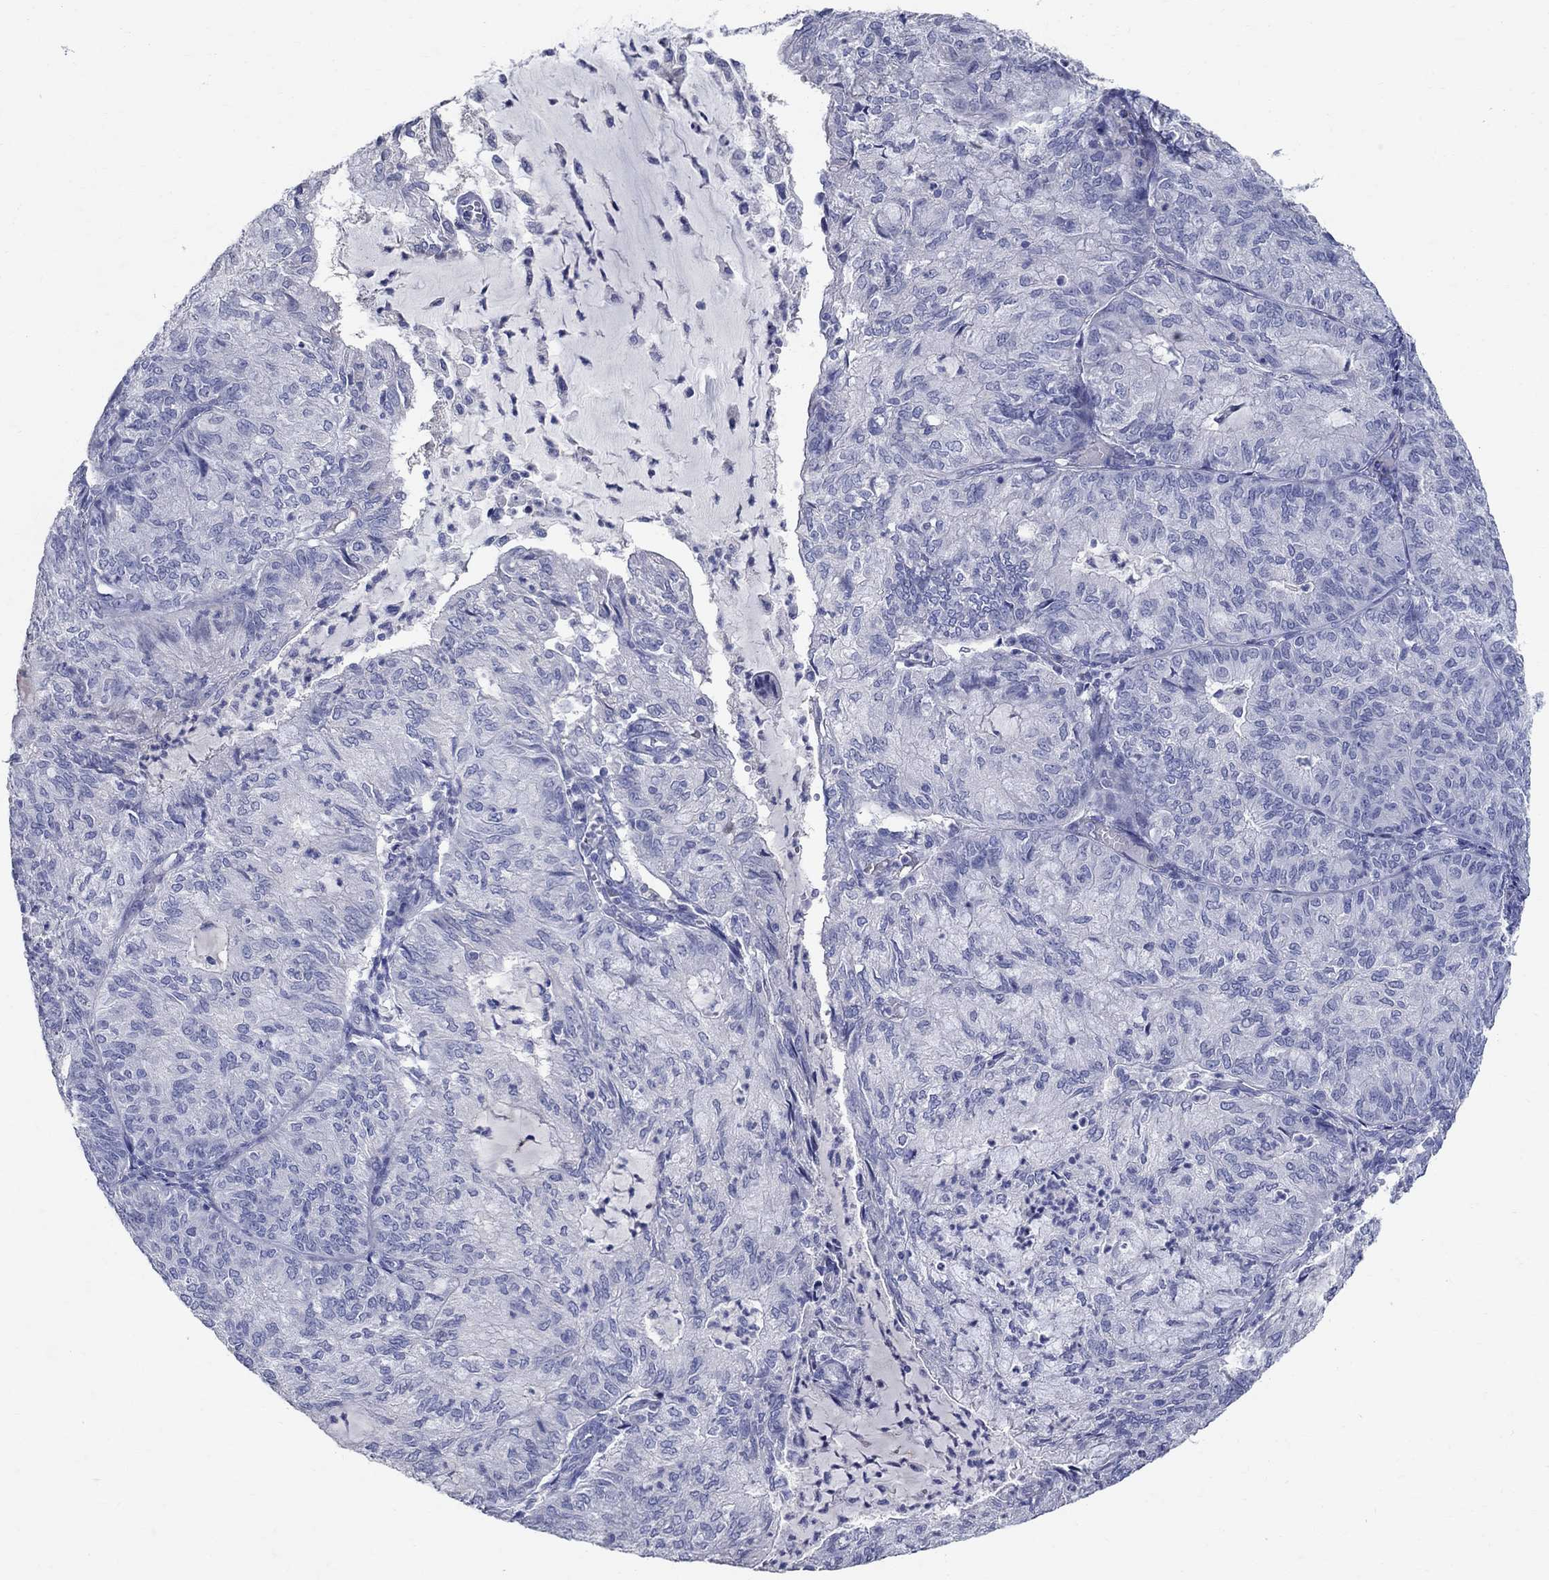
{"staining": {"intensity": "negative", "quantity": "none", "location": "none"}, "tissue": "endometrial cancer", "cell_type": "Tumor cells", "image_type": "cancer", "snomed": [{"axis": "morphology", "description": "Adenocarcinoma, NOS"}, {"axis": "topography", "description": "Endometrium"}], "caption": "Immunohistochemistry (IHC) of endometrial cancer shows no staining in tumor cells. The staining is performed using DAB brown chromogen with nuclei counter-stained in using hematoxylin.", "gene": "SOX2", "patient": {"sex": "female", "age": 82}}